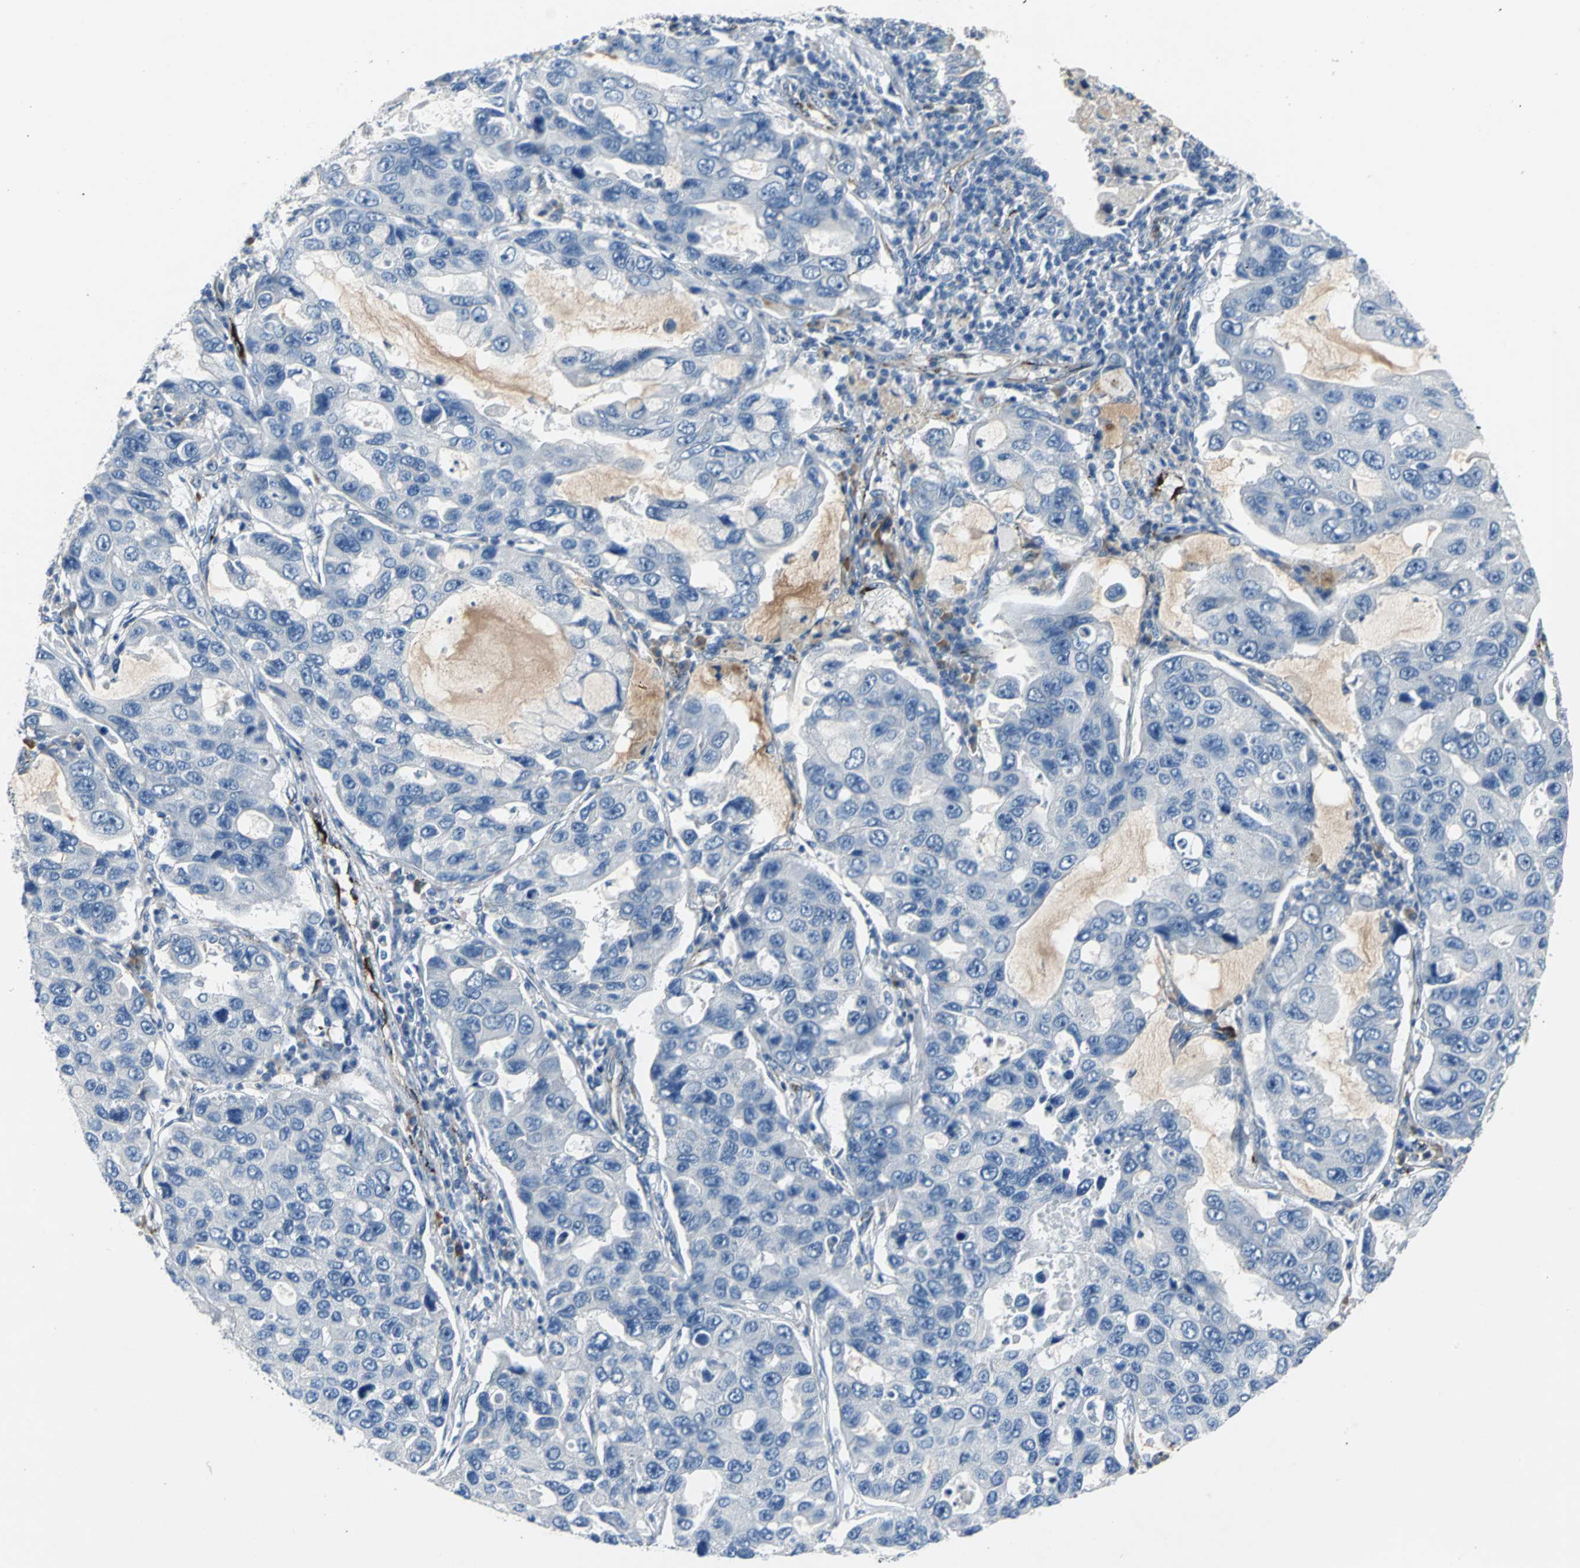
{"staining": {"intensity": "negative", "quantity": "none", "location": "none"}, "tissue": "lung cancer", "cell_type": "Tumor cells", "image_type": "cancer", "snomed": [{"axis": "morphology", "description": "Adenocarcinoma, NOS"}, {"axis": "topography", "description": "Lung"}], "caption": "A photomicrograph of human lung cancer (adenocarcinoma) is negative for staining in tumor cells.", "gene": "SELP", "patient": {"sex": "male", "age": 64}}